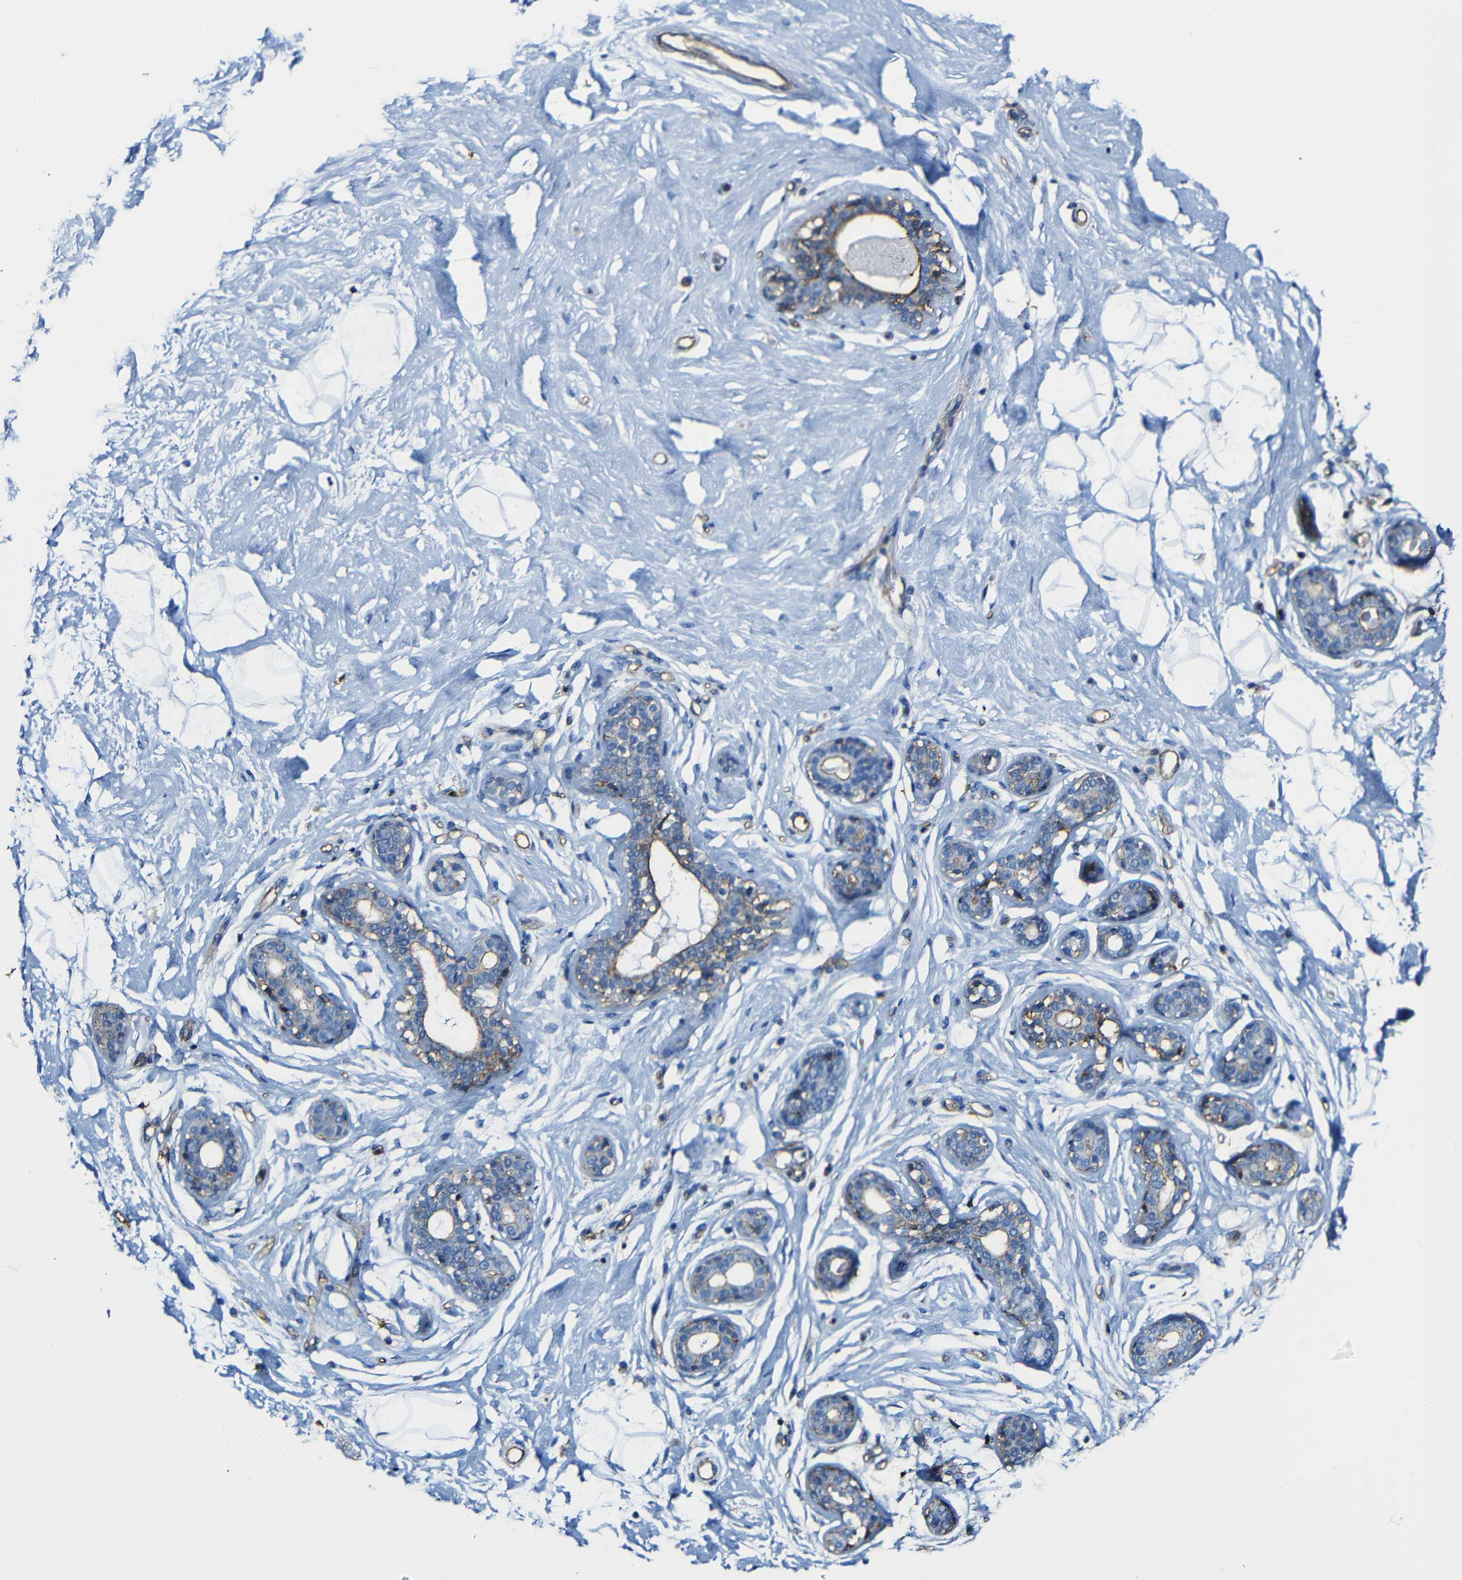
{"staining": {"intensity": "negative", "quantity": "none", "location": "none"}, "tissue": "breast", "cell_type": "Adipocytes", "image_type": "normal", "snomed": [{"axis": "morphology", "description": "Normal tissue, NOS"}, {"axis": "topography", "description": "Breast"}], "caption": "IHC of normal breast reveals no staining in adipocytes.", "gene": "MSN", "patient": {"sex": "female", "age": 23}}